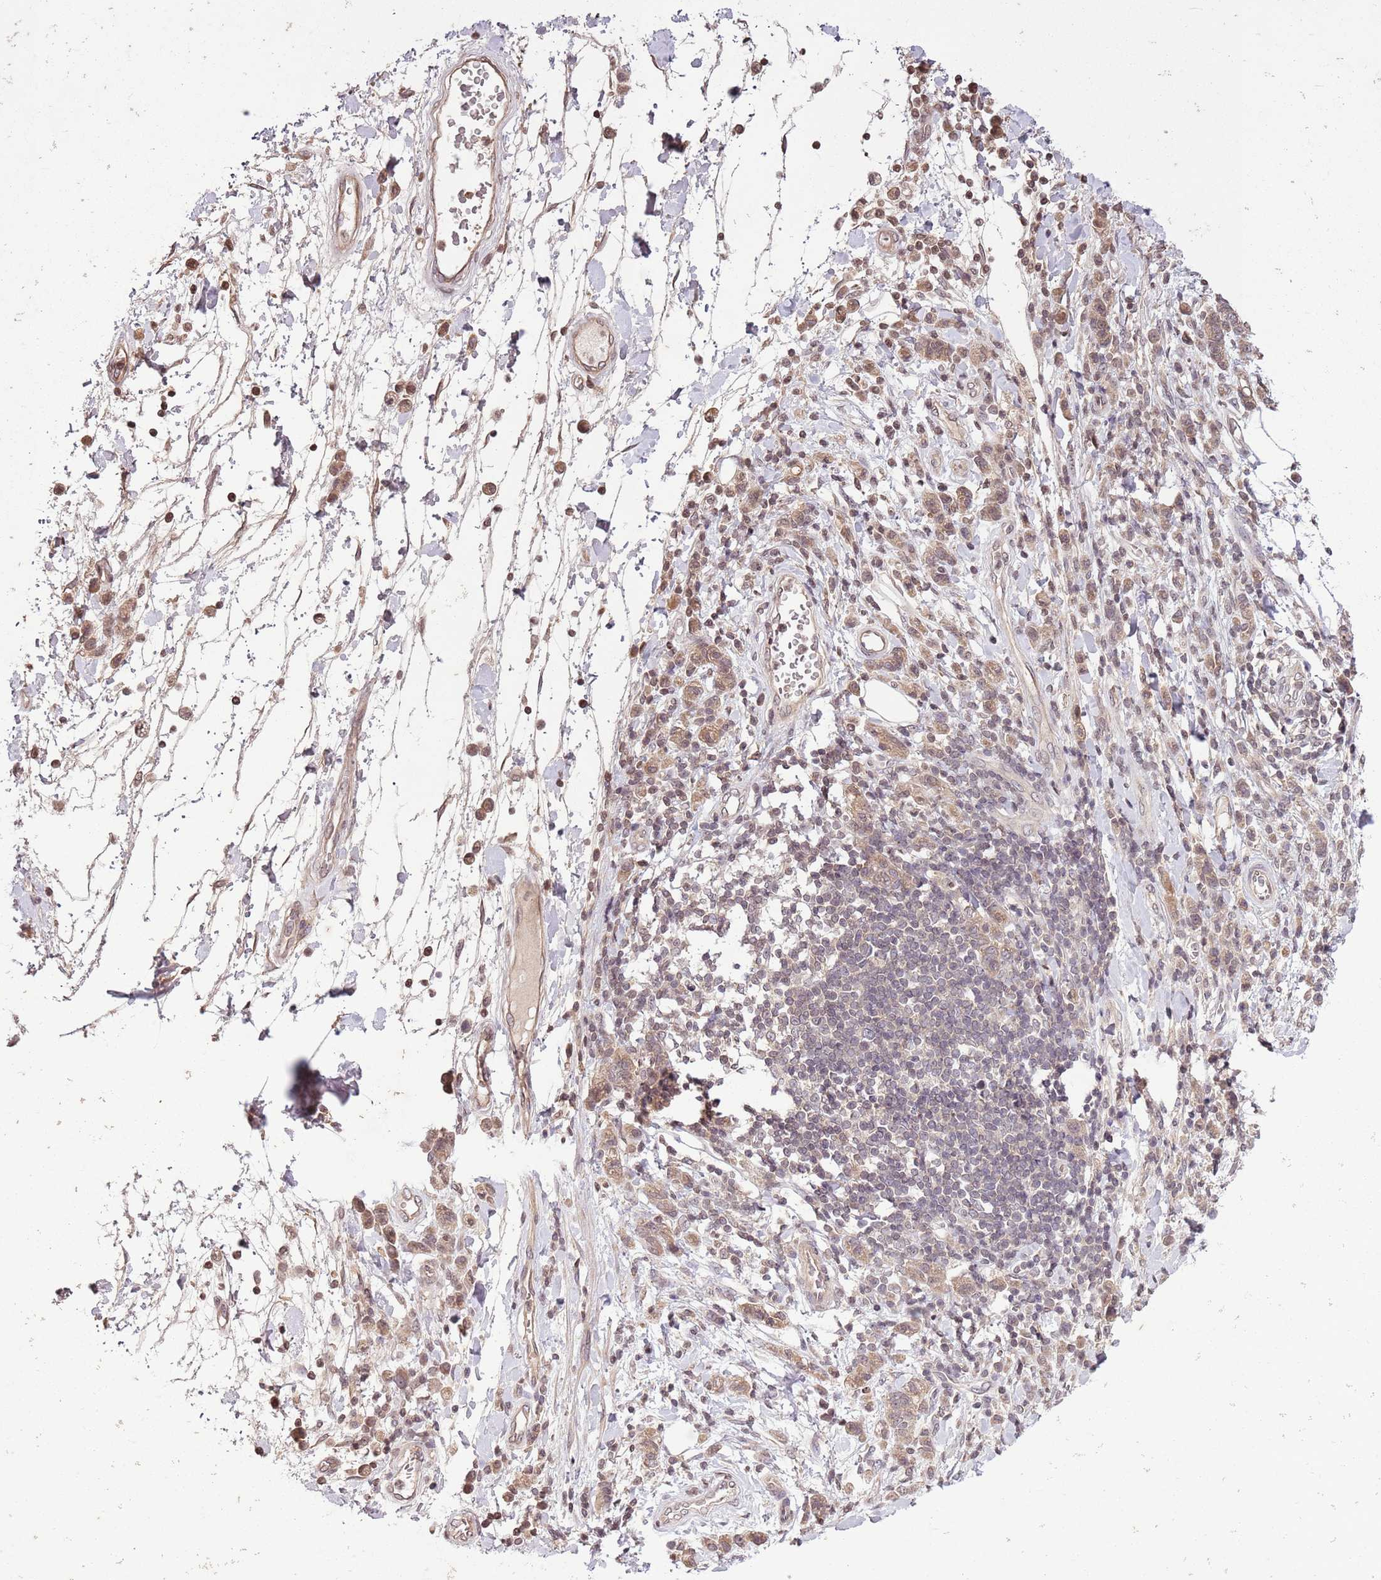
{"staining": {"intensity": "weak", "quantity": ">75%", "location": "cytoplasmic/membranous"}, "tissue": "stomach cancer", "cell_type": "Tumor cells", "image_type": "cancer", "snomed": [{"axis": "morphology", "description": "Adenocarcinoma, NOS"}, {"axis": "topography", "description": "Stomach"}], "caption": "Immunohistochemical staining of stomach adenocarcinoma demonstrates weak cytoplasmic/membranous protein expression in about >75% of tumor cells.", "gene": "CAPN9", "patient": {"sex": "male", "age": 77}}